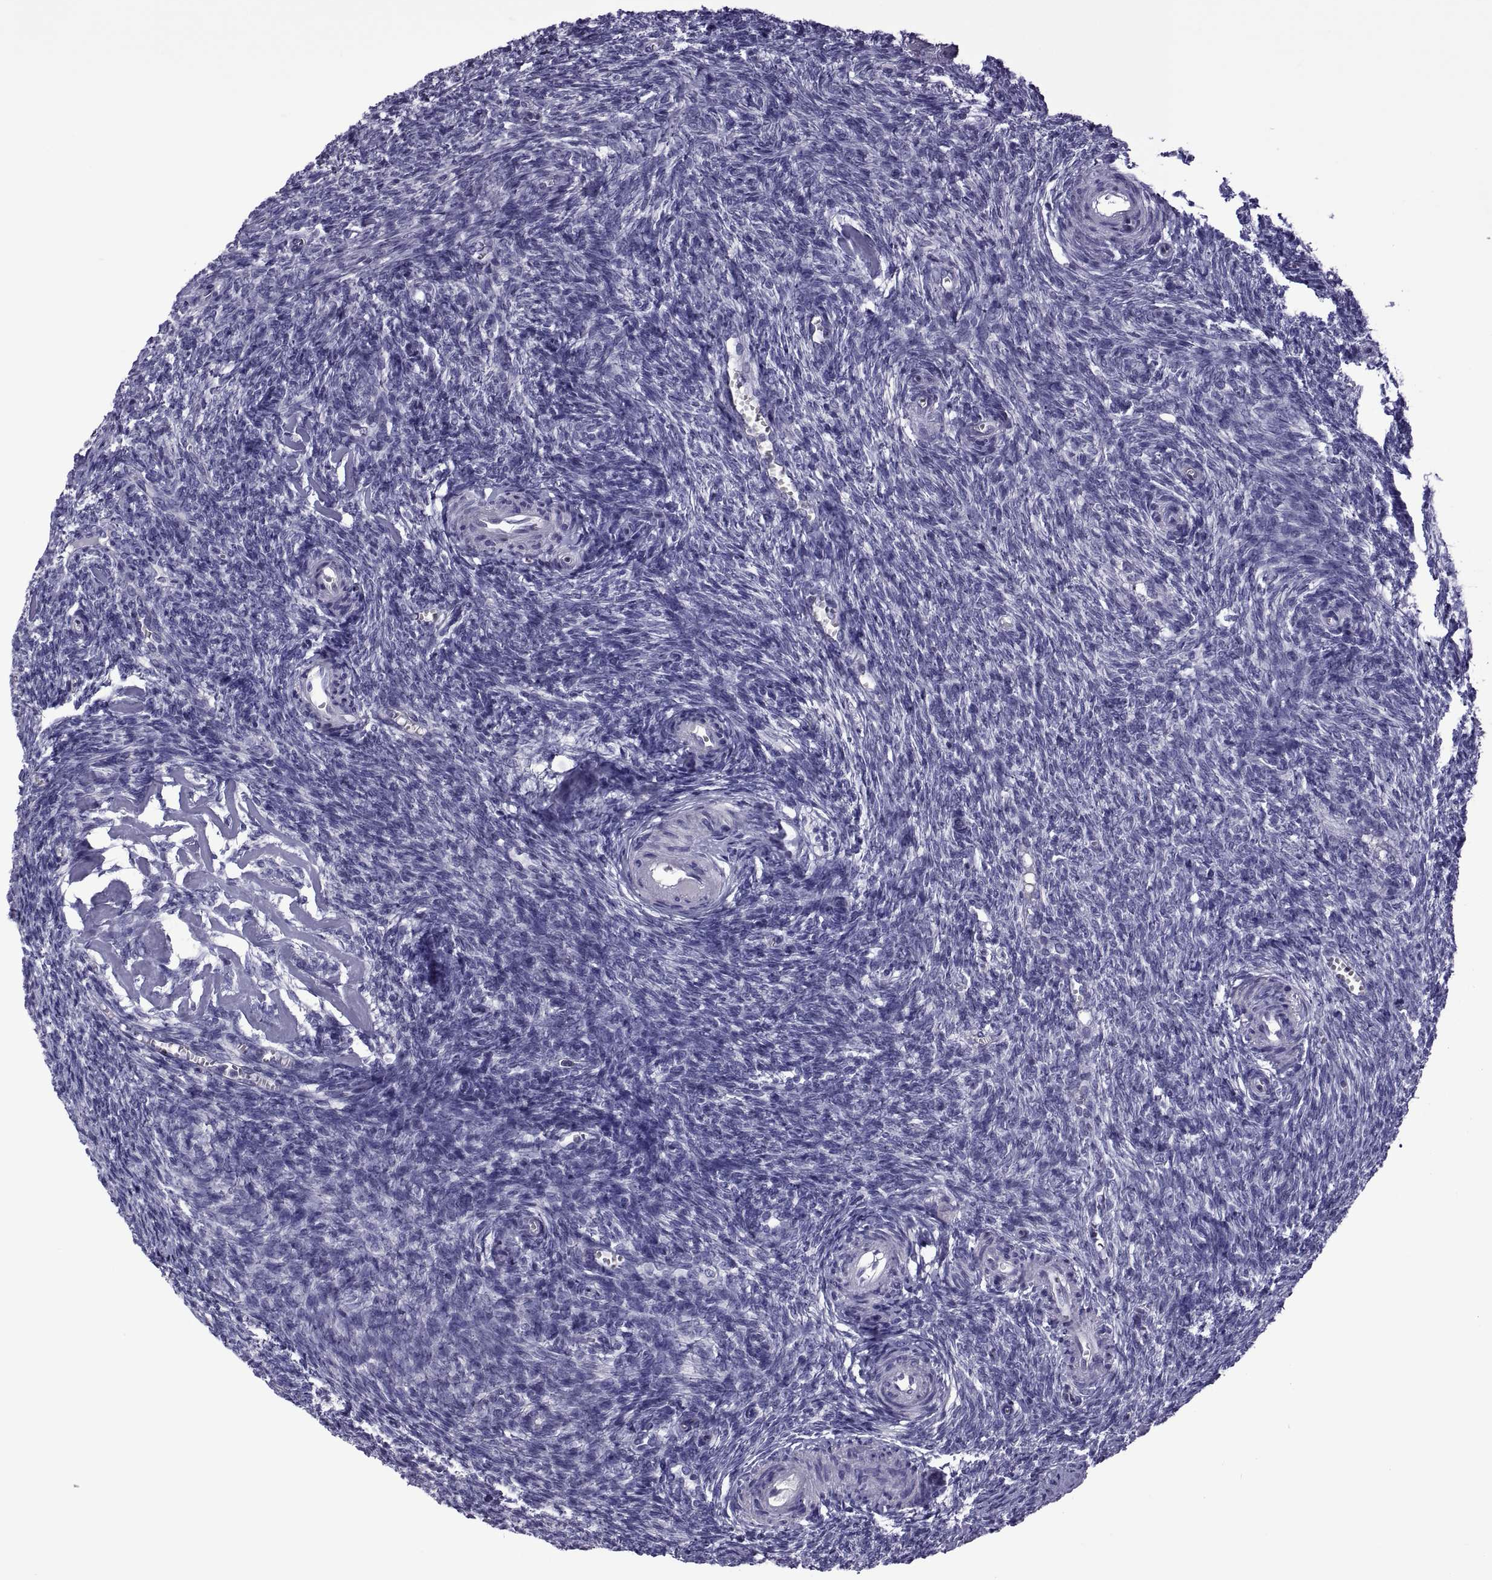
{"staining": {"intensity": "negative", "quantity": "none", "location": "none"}, "tissue": "ovary", "cell_type": "Ovarian stroma cells", "image_type": "normal", "snomed": [{"axis": "morphology", "description": "Normal tissue, NOS"}, {"axis": "topography", "description": "Ovary"}], "caption": "Immunohistochemistry (IHC) micrograph of unremarkable human ovary stained for a protein (brown), which reveals no staining in ovarian stroma cells.", "gene": "LCN9", "patient": {"sex": "female", "age": 43}}